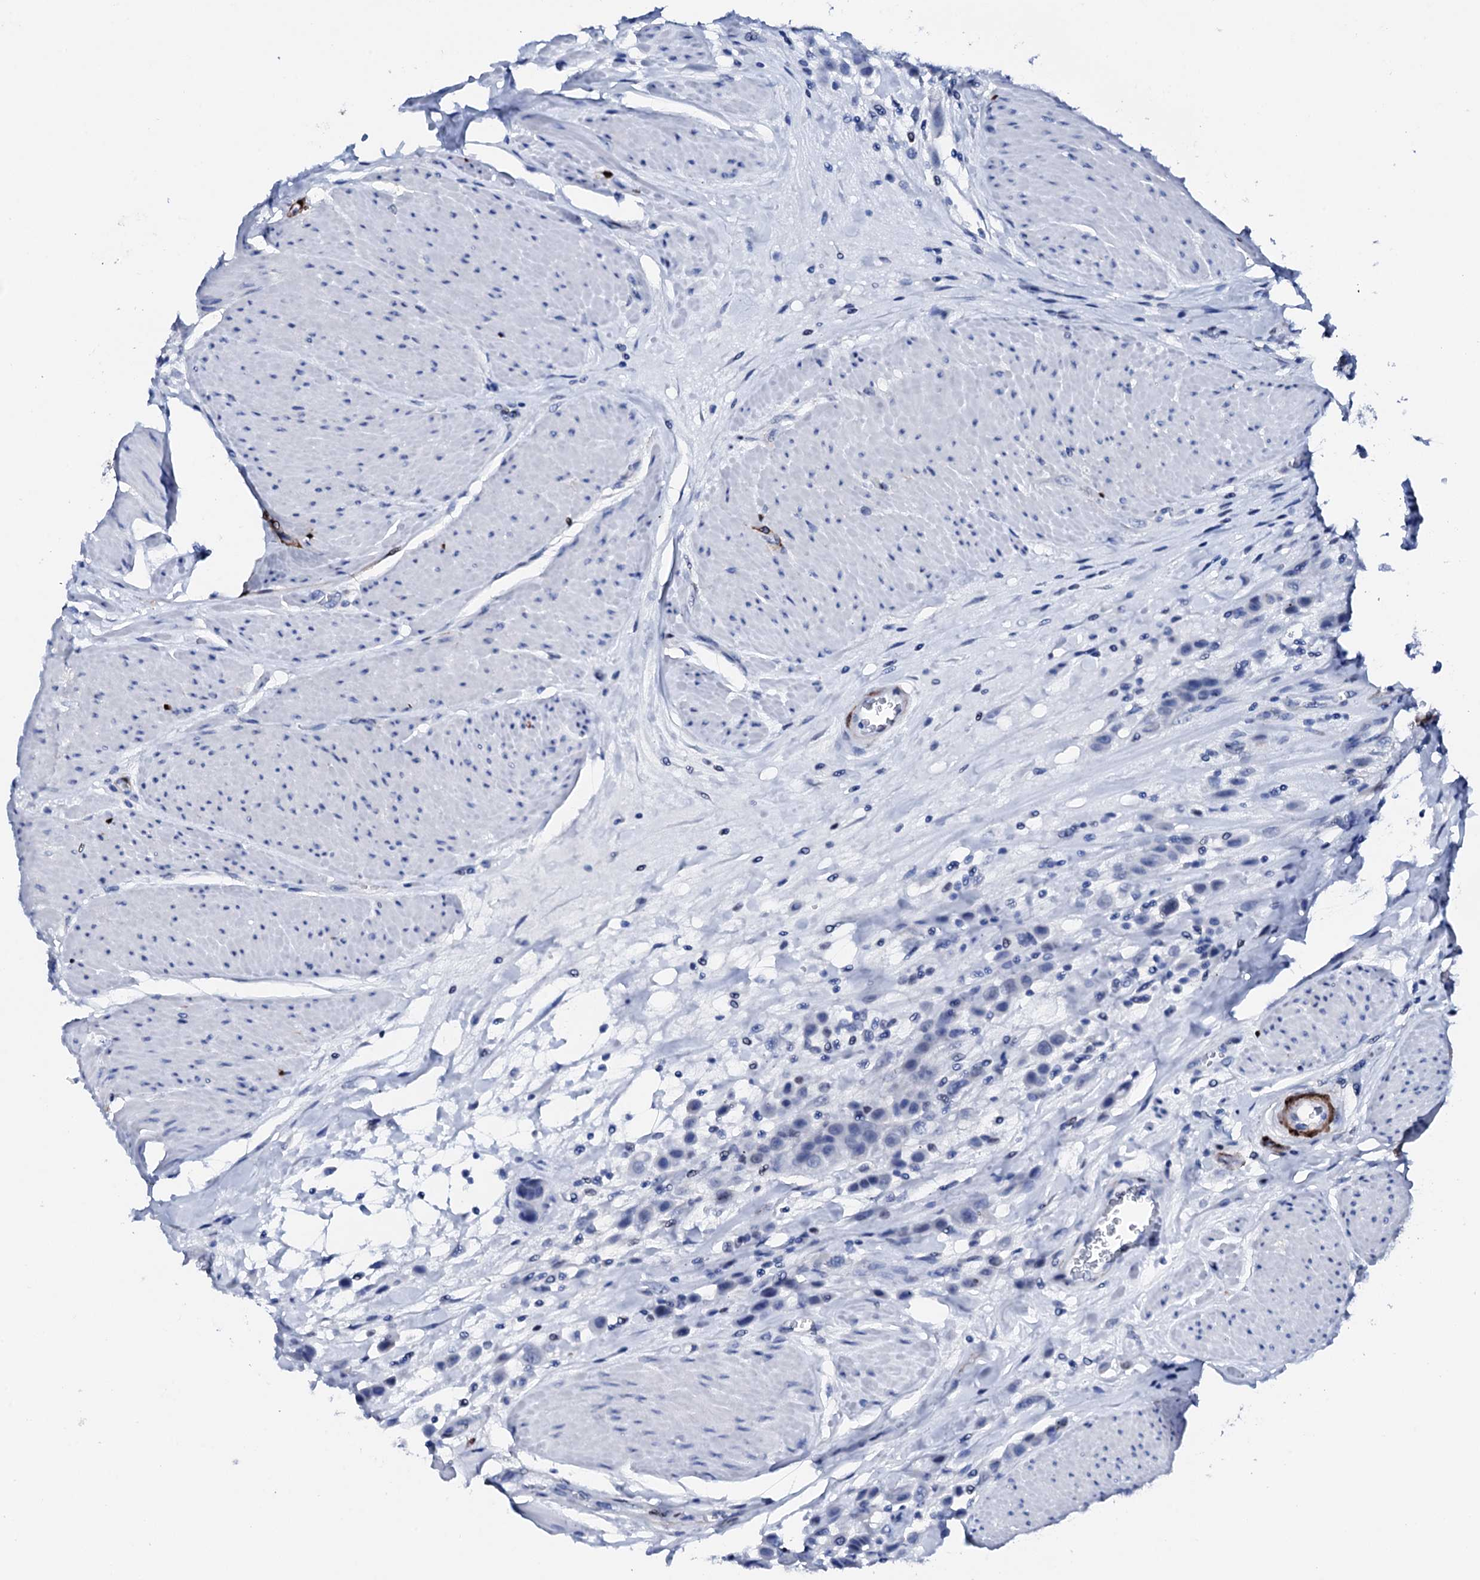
{"staining": {"intensity": "negative", "quantity": "none", "location": "none"}, "tissue": "urothelial cancer", "cell_type": "Tumor cells", "image_type": "cancer", "snomed": [{"axis": "morphology", "description": "Urothelial carcinoma, High grade"}, {"axis": "topography", "description": "Urinary bladder"}], "caption": "This photomicrograph is of urothelial carcinoma (high-grade) stained with immunohistochemistry to label a protein in brown with the nuclei are counter-stained blue. There is no positivity in tumor cells. The staining was performed using DAB to visualize the protein expression in brown, while the nuclei were stained in blue with hematoxylin (Magnification: 20x).", "gene": "NRIP2", "patient": {"sex": "male", "age": 50}}